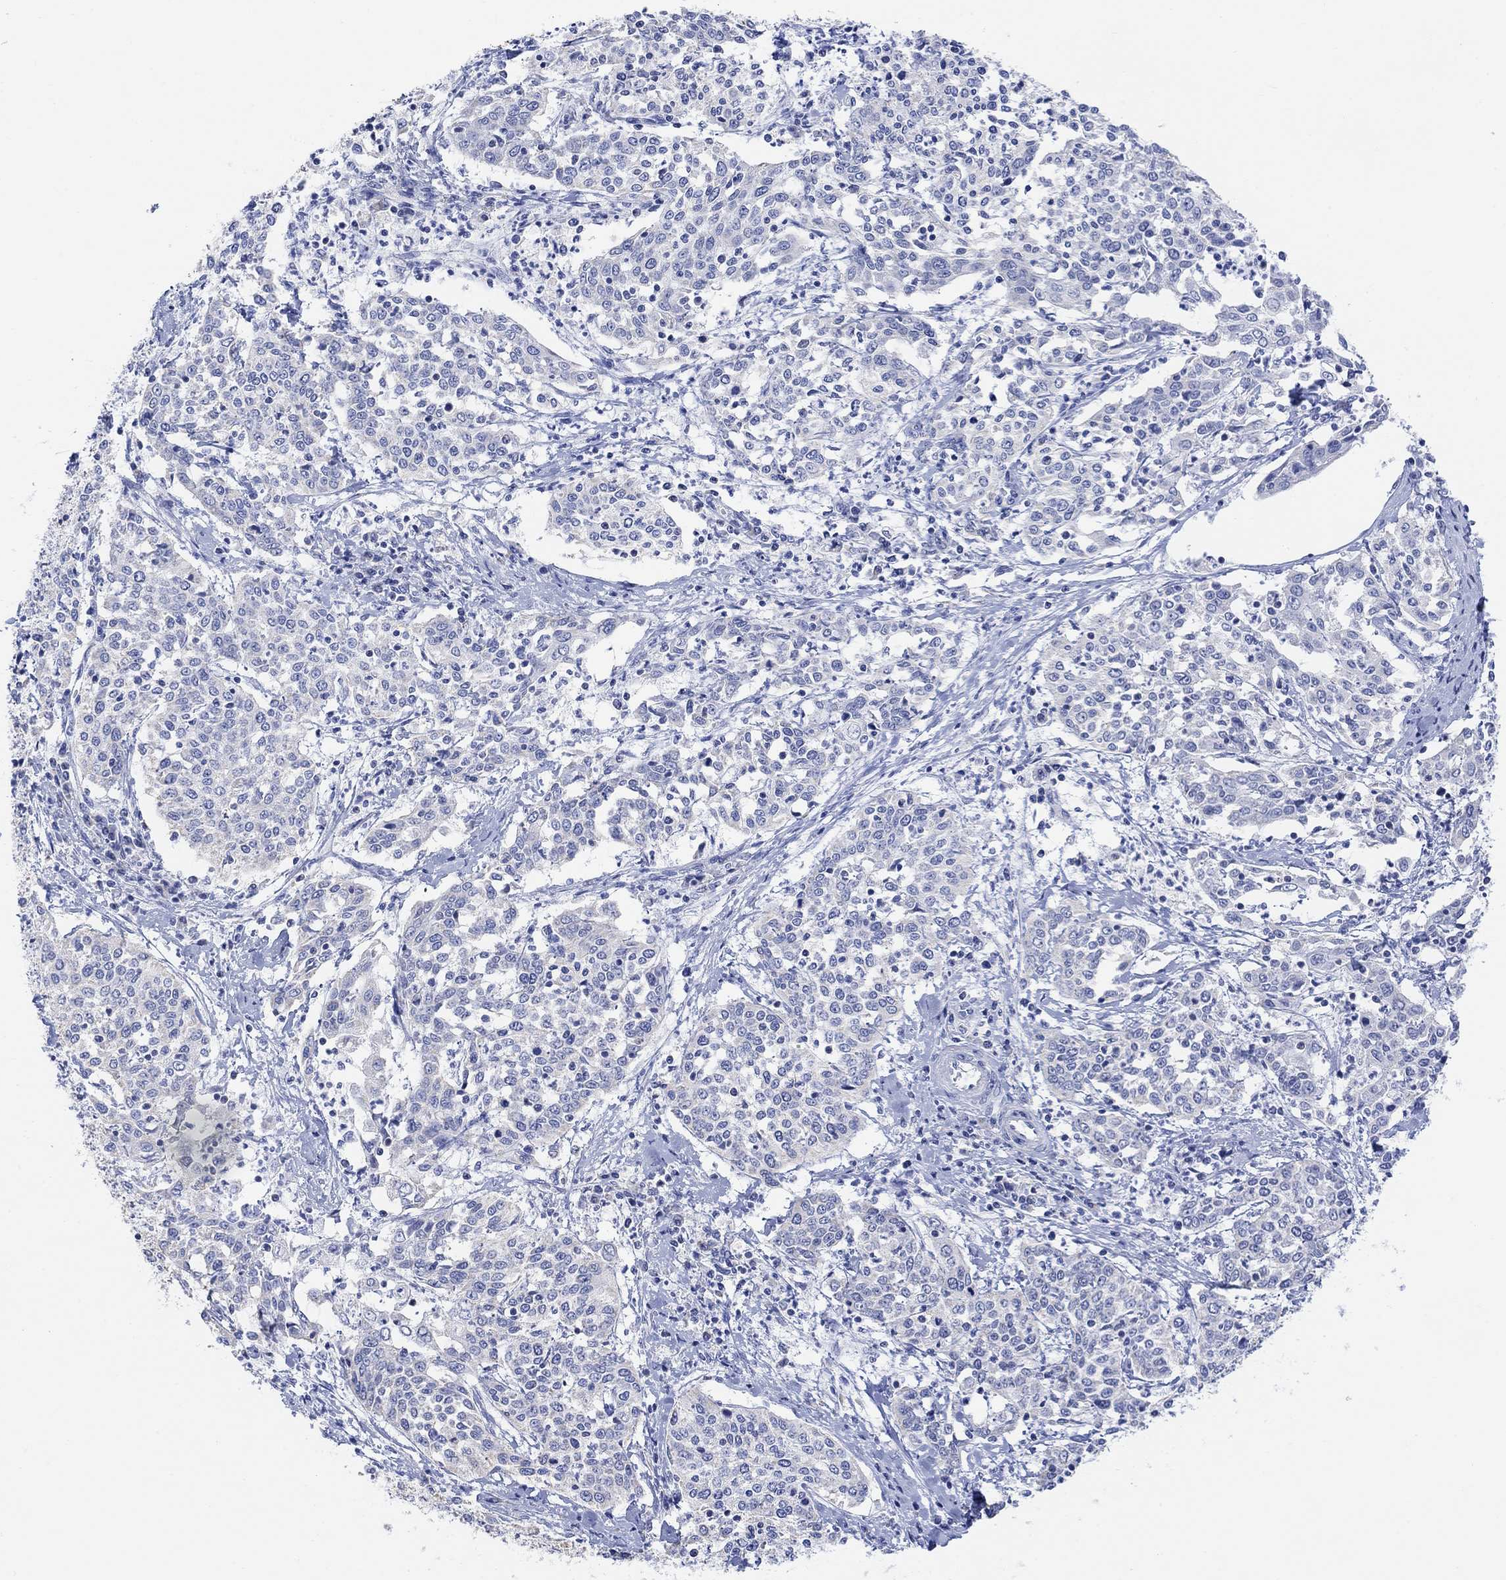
{"staining": {"intensity": "negative", "quantity": "none", "location": "none"}, "tissue": "cervical cancer", "cell_type": "Tumor cells", "image_type": "cancer", "snomed": [{"axis": "morphology", "description": "Squamous cell carcinoma, NOS"}, {"axis": "topography", "description": "Cervix"}], "caption": "Cervical cancer (squamous cell carcinoma) was stained to show a protein in brown. There is no significant positivity in tumor cells.", "gene": "SYT12", "patient": {"sex": "female", "age": 41}}